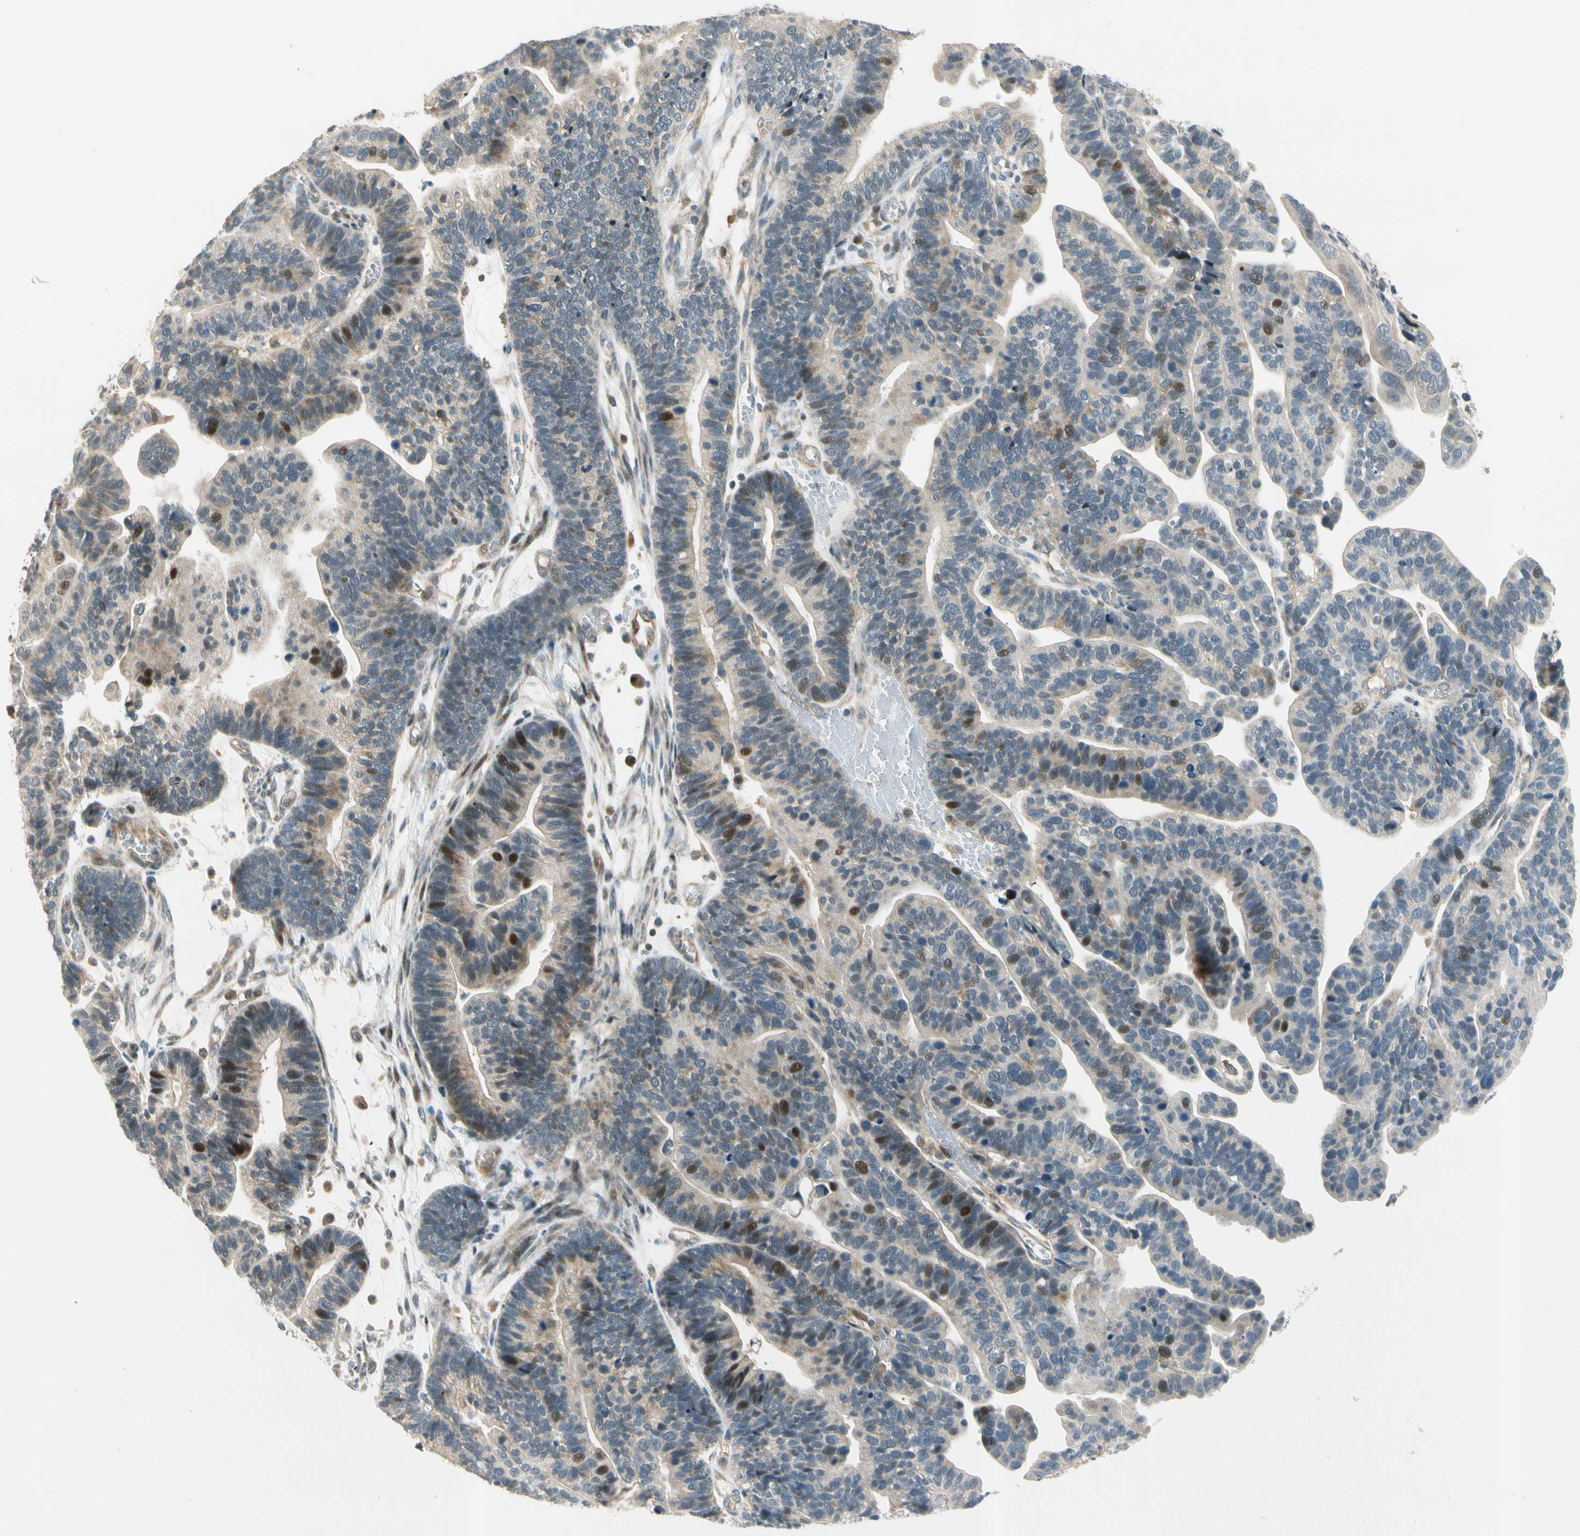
{"staining": {"intensity": "weak", "quantity": "<25%", "location": "cytoplasmic/membranous,nuclear"}, "tissue": "ovarian cancer", "cell_type": "Tumor cells", "image_type": "cancer", "snomed": [{"axis": "morphology", "description": "Cystadenocarcinoma, serous, NOS"}, {"axis": "topography", "description": "Ovary"}], "caption": "Histopathology image shows no significant protein positivity in tumor cells of ovarian cancer.", "gene": "GATD1", "patient": {"sex": "female", "age": 56}}